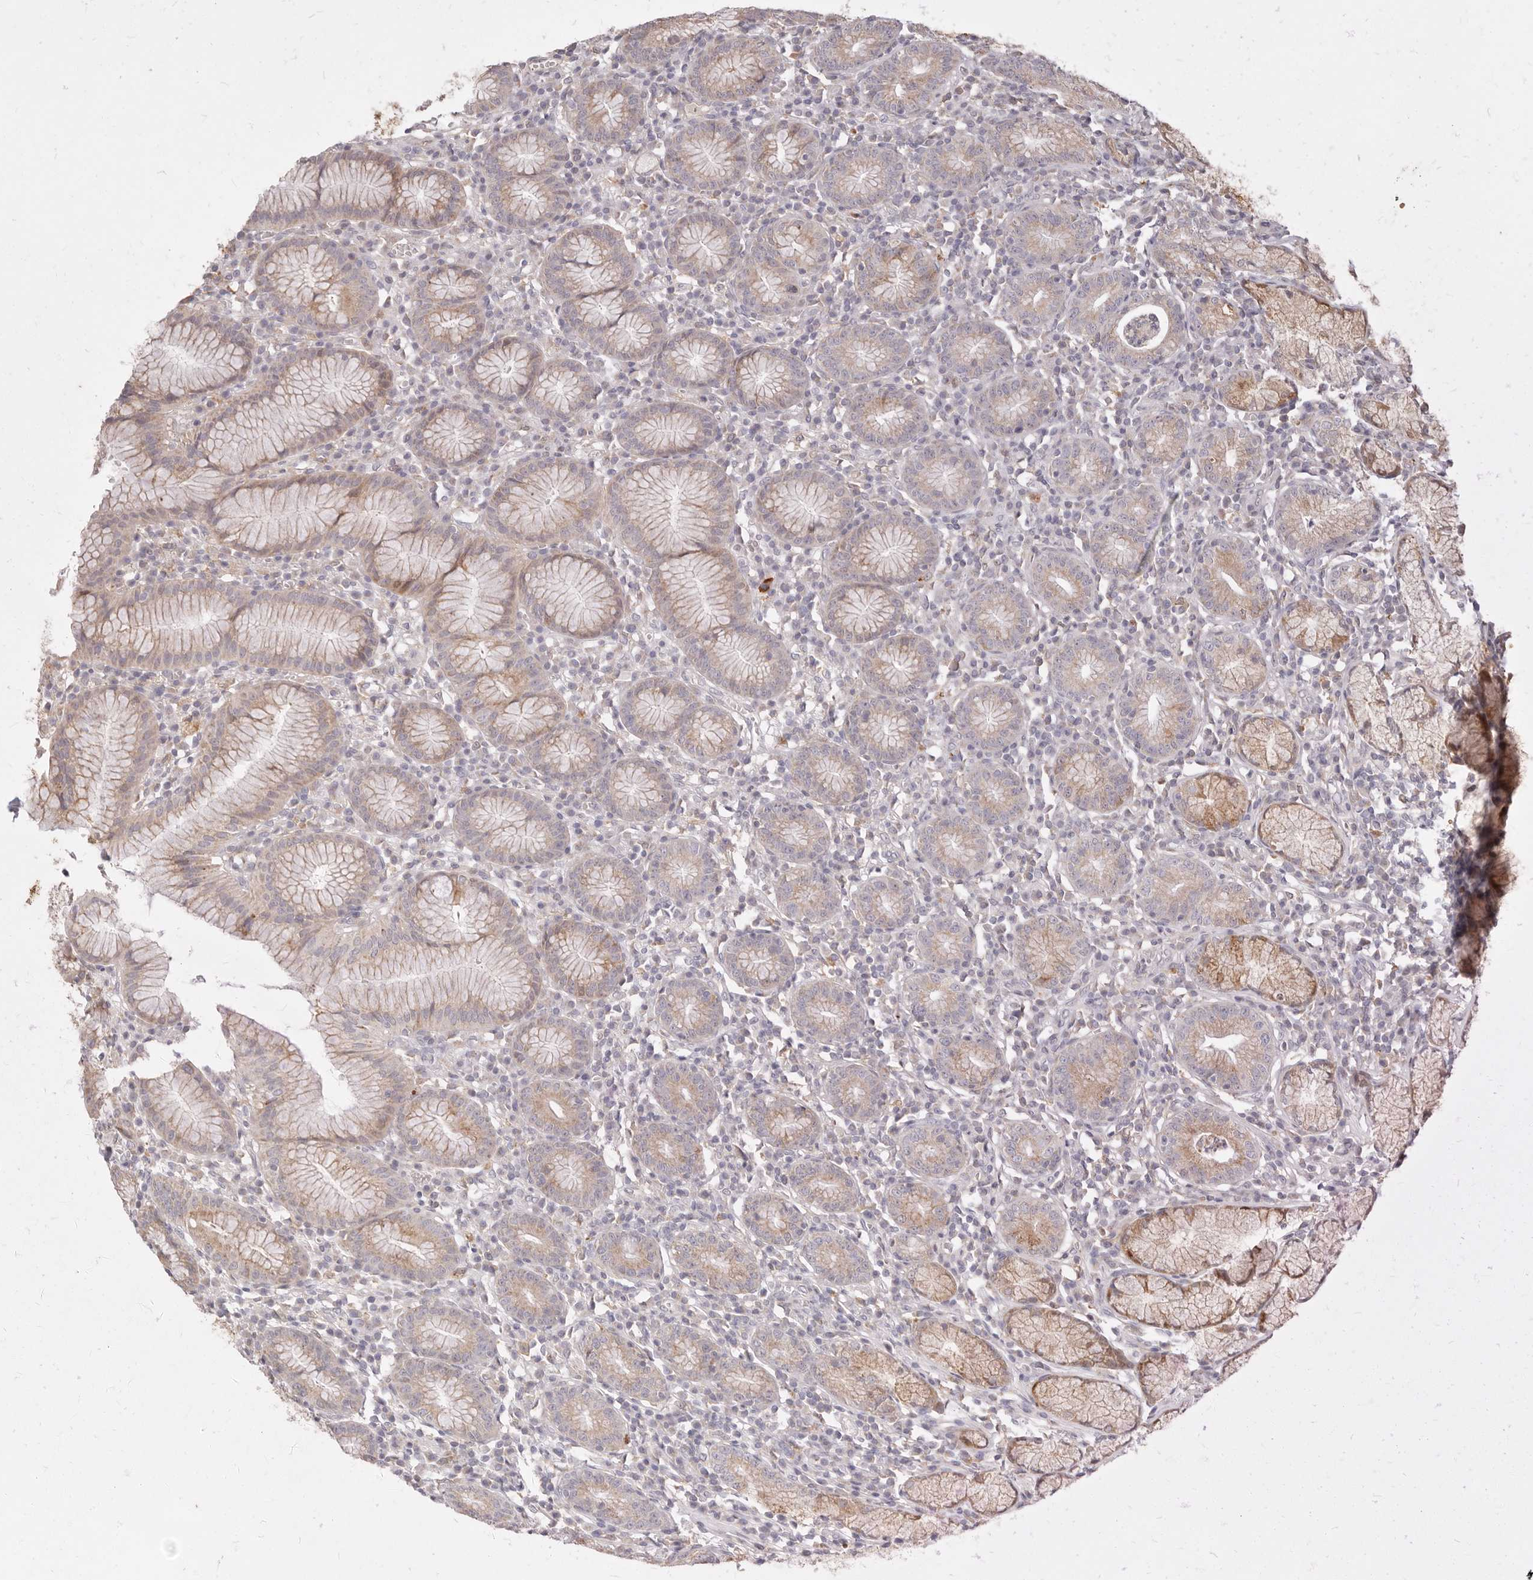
{"staining": {"intensity": "strong", "quantity": "25%-75%", "location": "cytoplasmic/membranous"}, "tissue": "stomach", "cell_type": "Glandular cells", "image_type": "normal", "snomed": [{"axis": "morphology", "description": "Normal tissue, NOS"}, {"axis": "topography", "description": "Stomach"}], "caption": "An IHC photomicrograph of benign tissue is shown. Protein staining in brown highlights strong cytoplasmic/membranous positivity in stomach within glandular cells. (brown staining indicates protein expression, while blue staining denotes nuclei).", "gene": "ACOX1", "patient": {"sex": "male", "age": 55}}